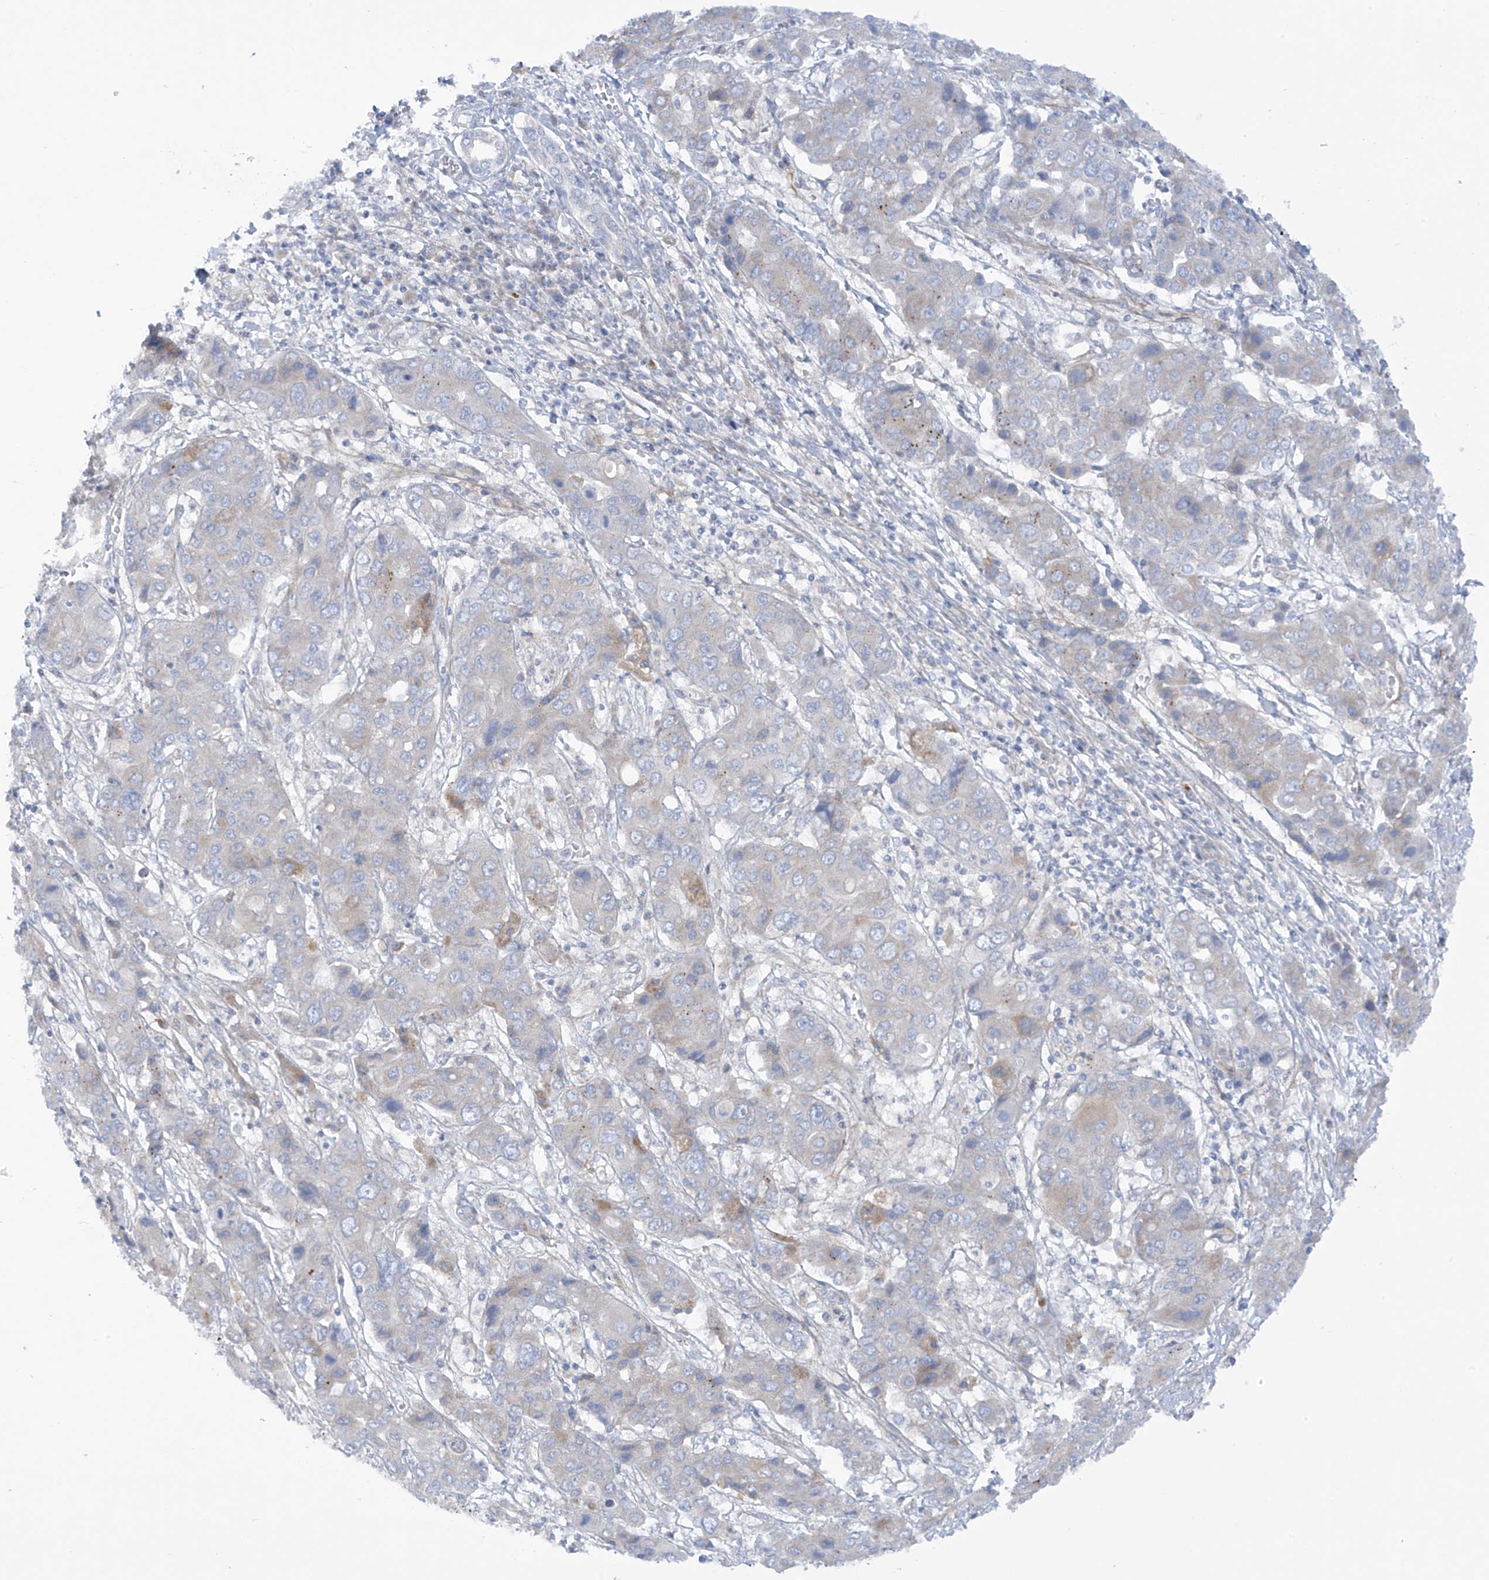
{"staining": {"intensity": "negative", "quantity": "none", "location": "none"}, "tissue": "liver cancer", "cell_type": "Tumor cells", "image_type": "cancer", "snomed": [{"axis": "morphology", "description": "Cholangiocarcinoma"}, {"axis": "topography", "description": "Liver"}], "caption": "Liver cancer was stained to show a protein in brown. There is no significant staining in tumor cells.", "gene": "TRMT2B", "patient": {"sex": "male", "age": 67}}